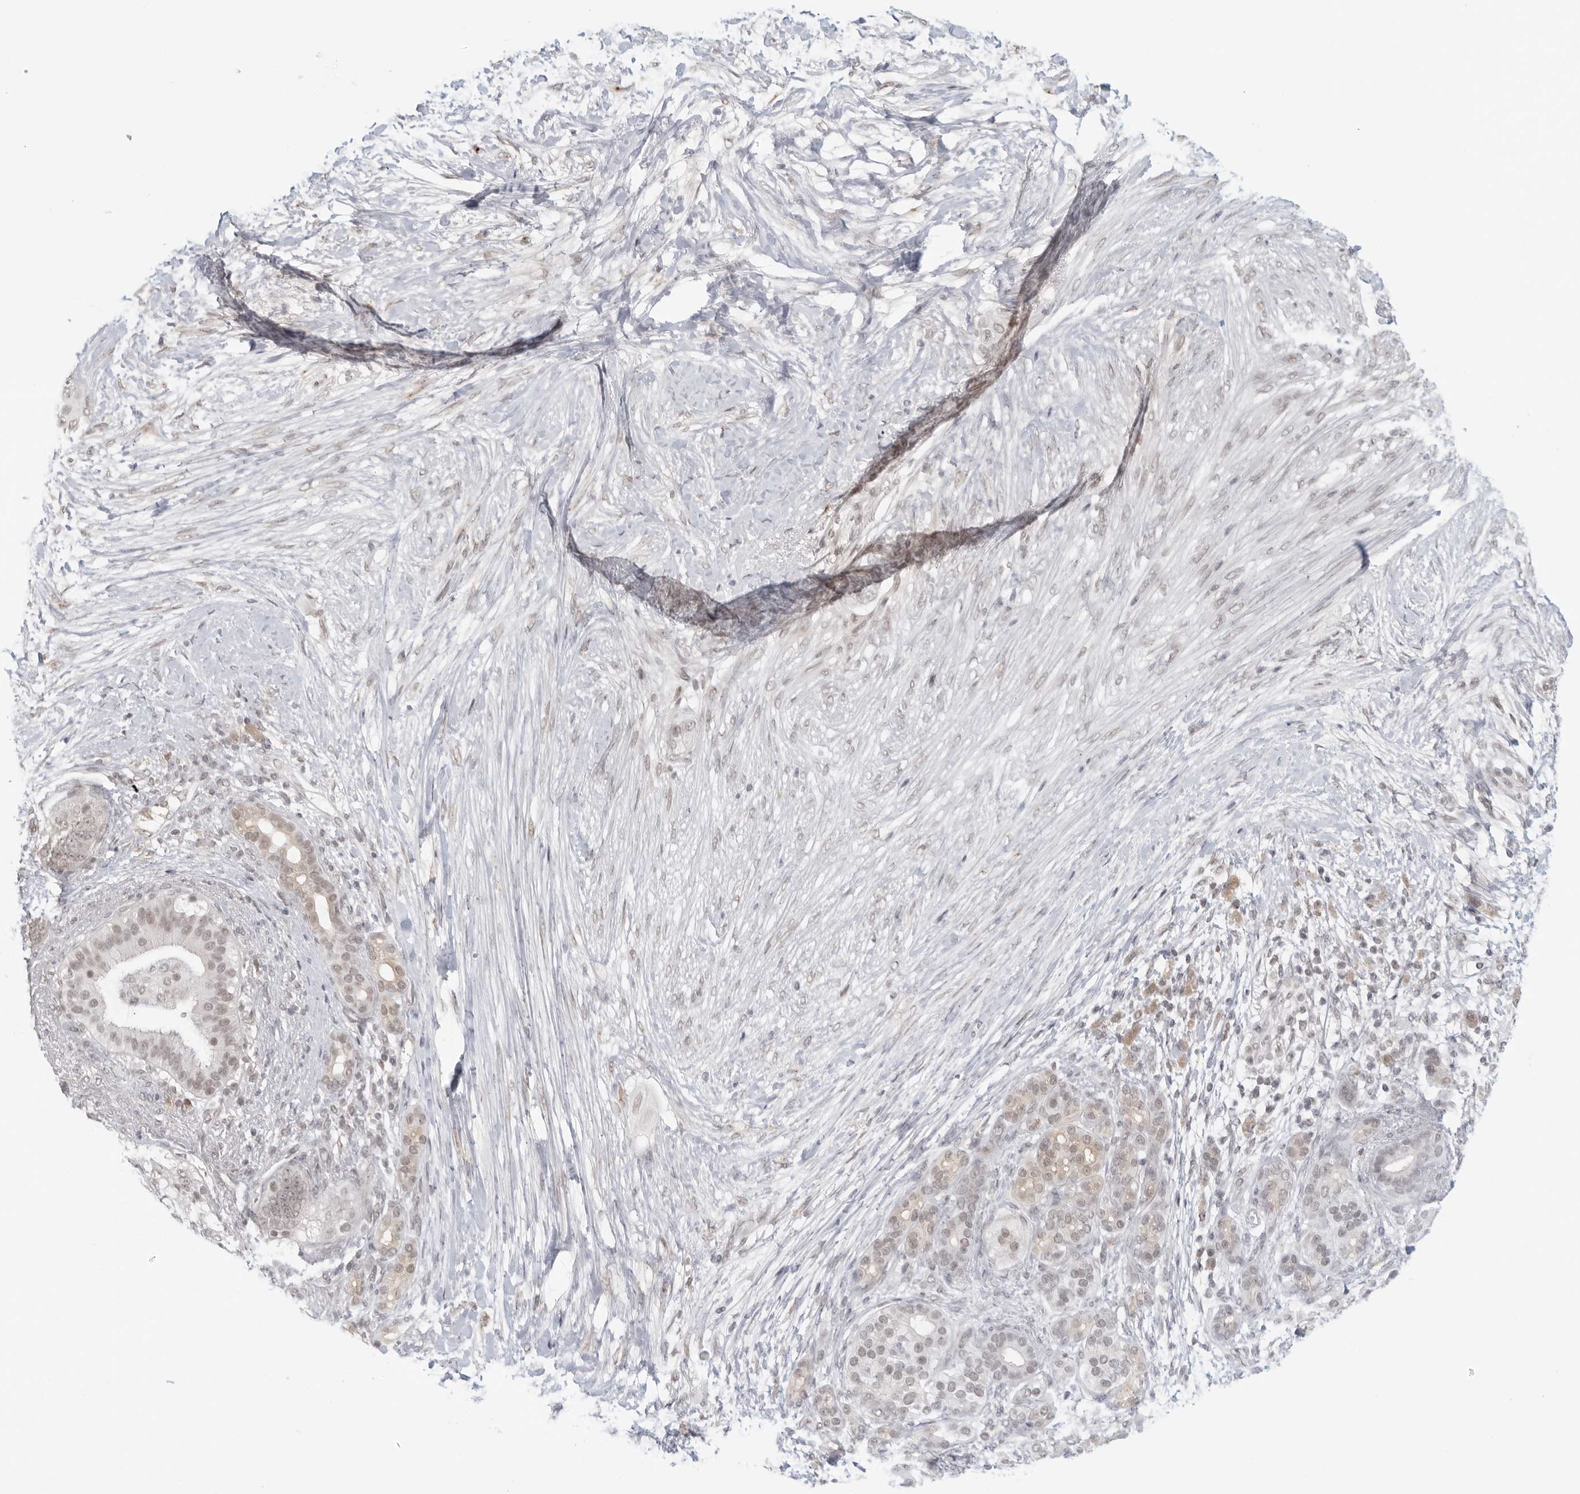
{"staining": {"intensity": "moderate", "quantity": "25%-75%", "location": "nuclear"}, "tissue": "pancreatic cancer", "cell_type": "Tumor cells", "image_type": "cancer", "snomed": [{"axis": "morphology", "description": "Adenocarcinoma, NOS"}, {"axis": "topography", "description": "Pancreas"}], "caption": "Pancreatic cancer tissue shows moderate nuclear expression in approximately 25%-75% of tumor cells Using DAB (3,3'-diaminobenzidine) (brown) and hematoxylin (blue) stains, captured at high magnification using brightfield microscopy.", "gene": "RAB11FIP3", "patient": {"sex": "male", "age": 53}}